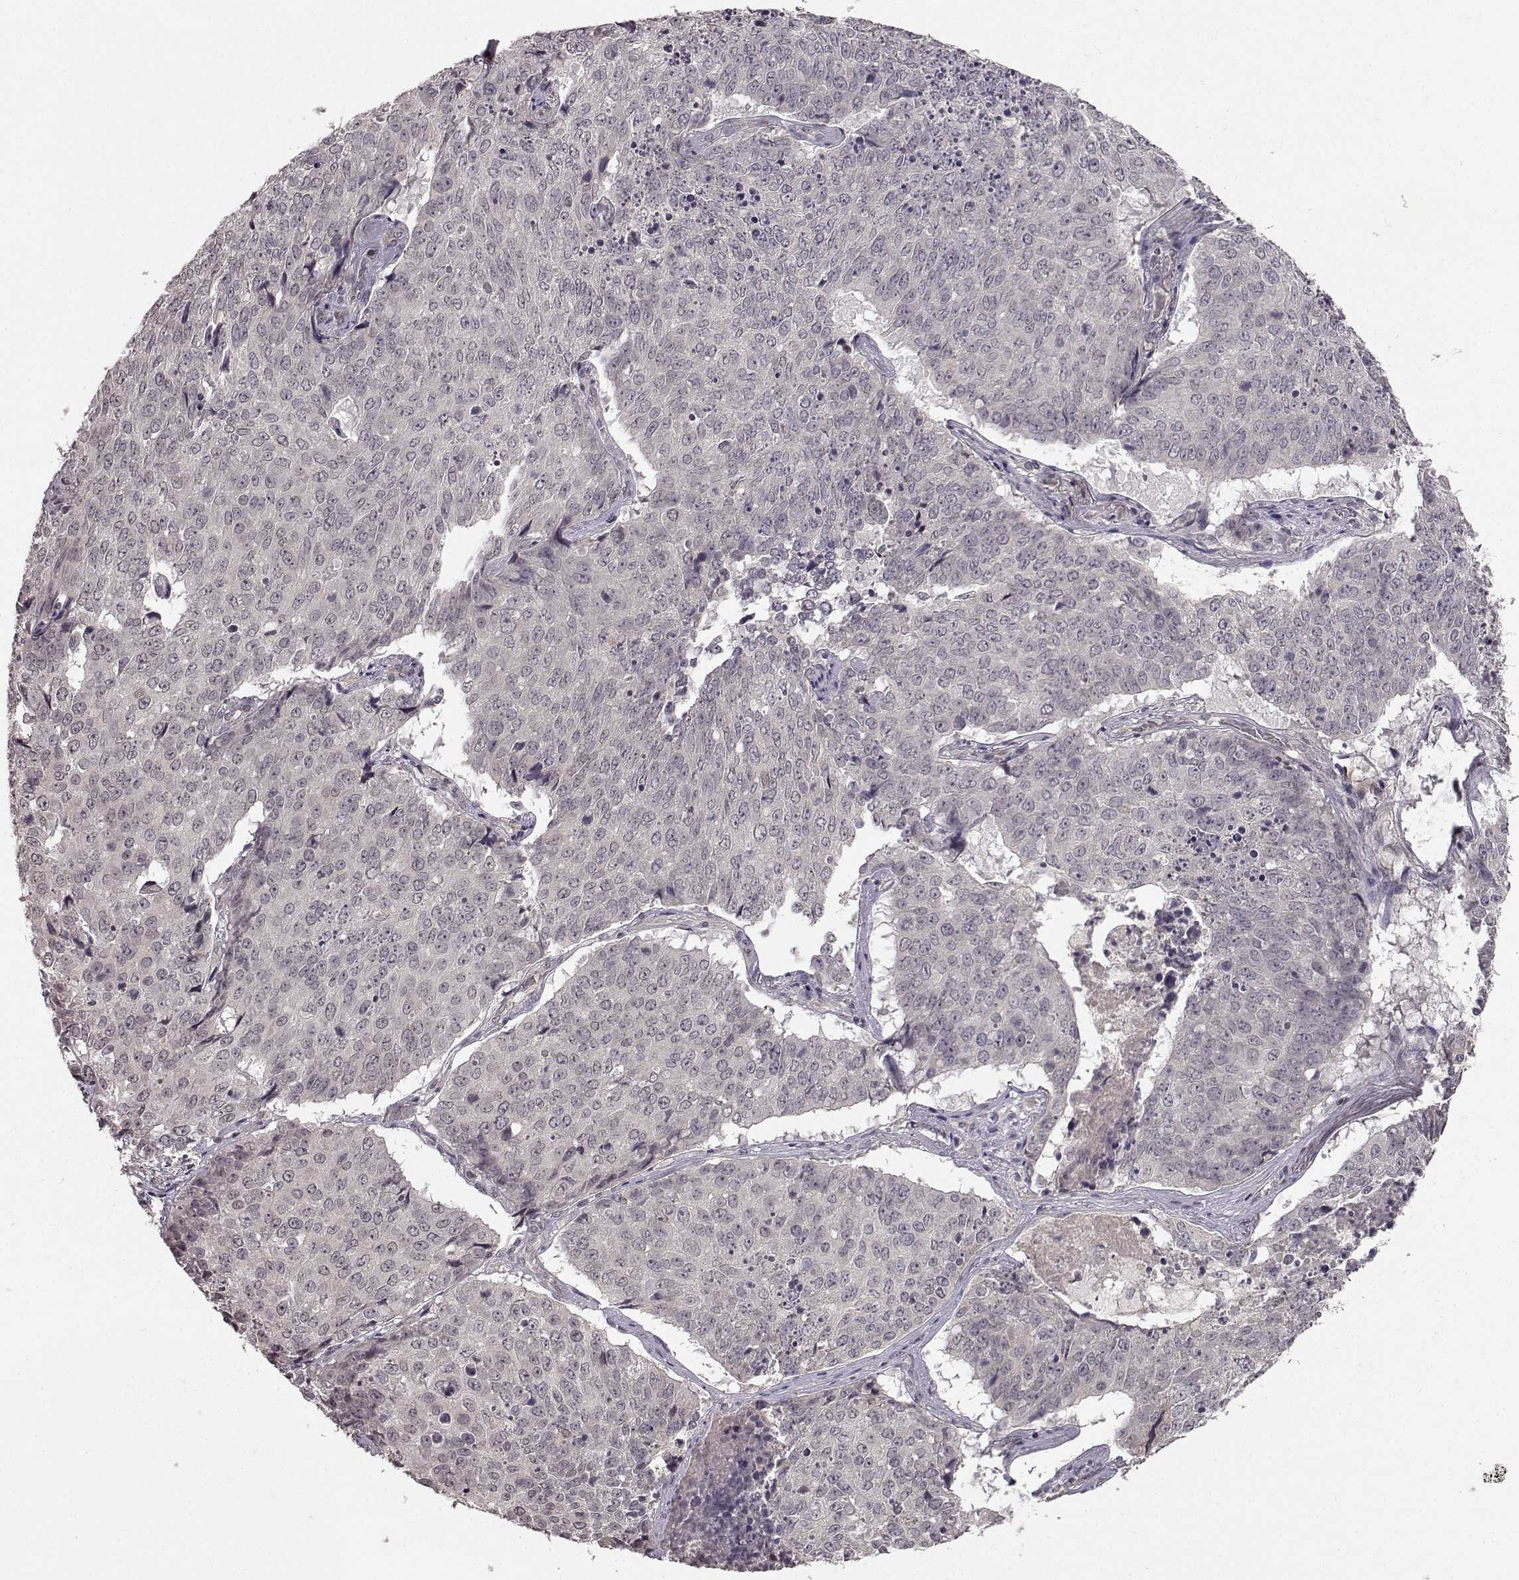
{"staining": {"intensity": "negative", "quantity": "none", "location": "none"}, "tissue": "lung cancer", "cell_type": "Tumor cells", "image_type": "cancer", "snomed": [{"axis": "morphology", "description": "Normal tissue, NOS"}, {"axis": "morphology", "description": "Squamous cell carcinoma, NOS"}, {"axis": "topography", "description": "Bronchus"}, {"axis": "topography", "description": "Lung"}], "caption": "Immunohistochemistry (IHC) micrograph of neoplastic tissue: squamous cell carcinoma (lung) stained with DAB displays no significant protein staining in tumor cells. Brightfield microscopy of immunohistochemistry (IHC) stained with DAB (3,3'-diaminobenzidine) (brown) and hematoxylin (blue), captured at high magnification.", "gene": "NTRK2", "patient": {"sex": "male", "age": 64}}